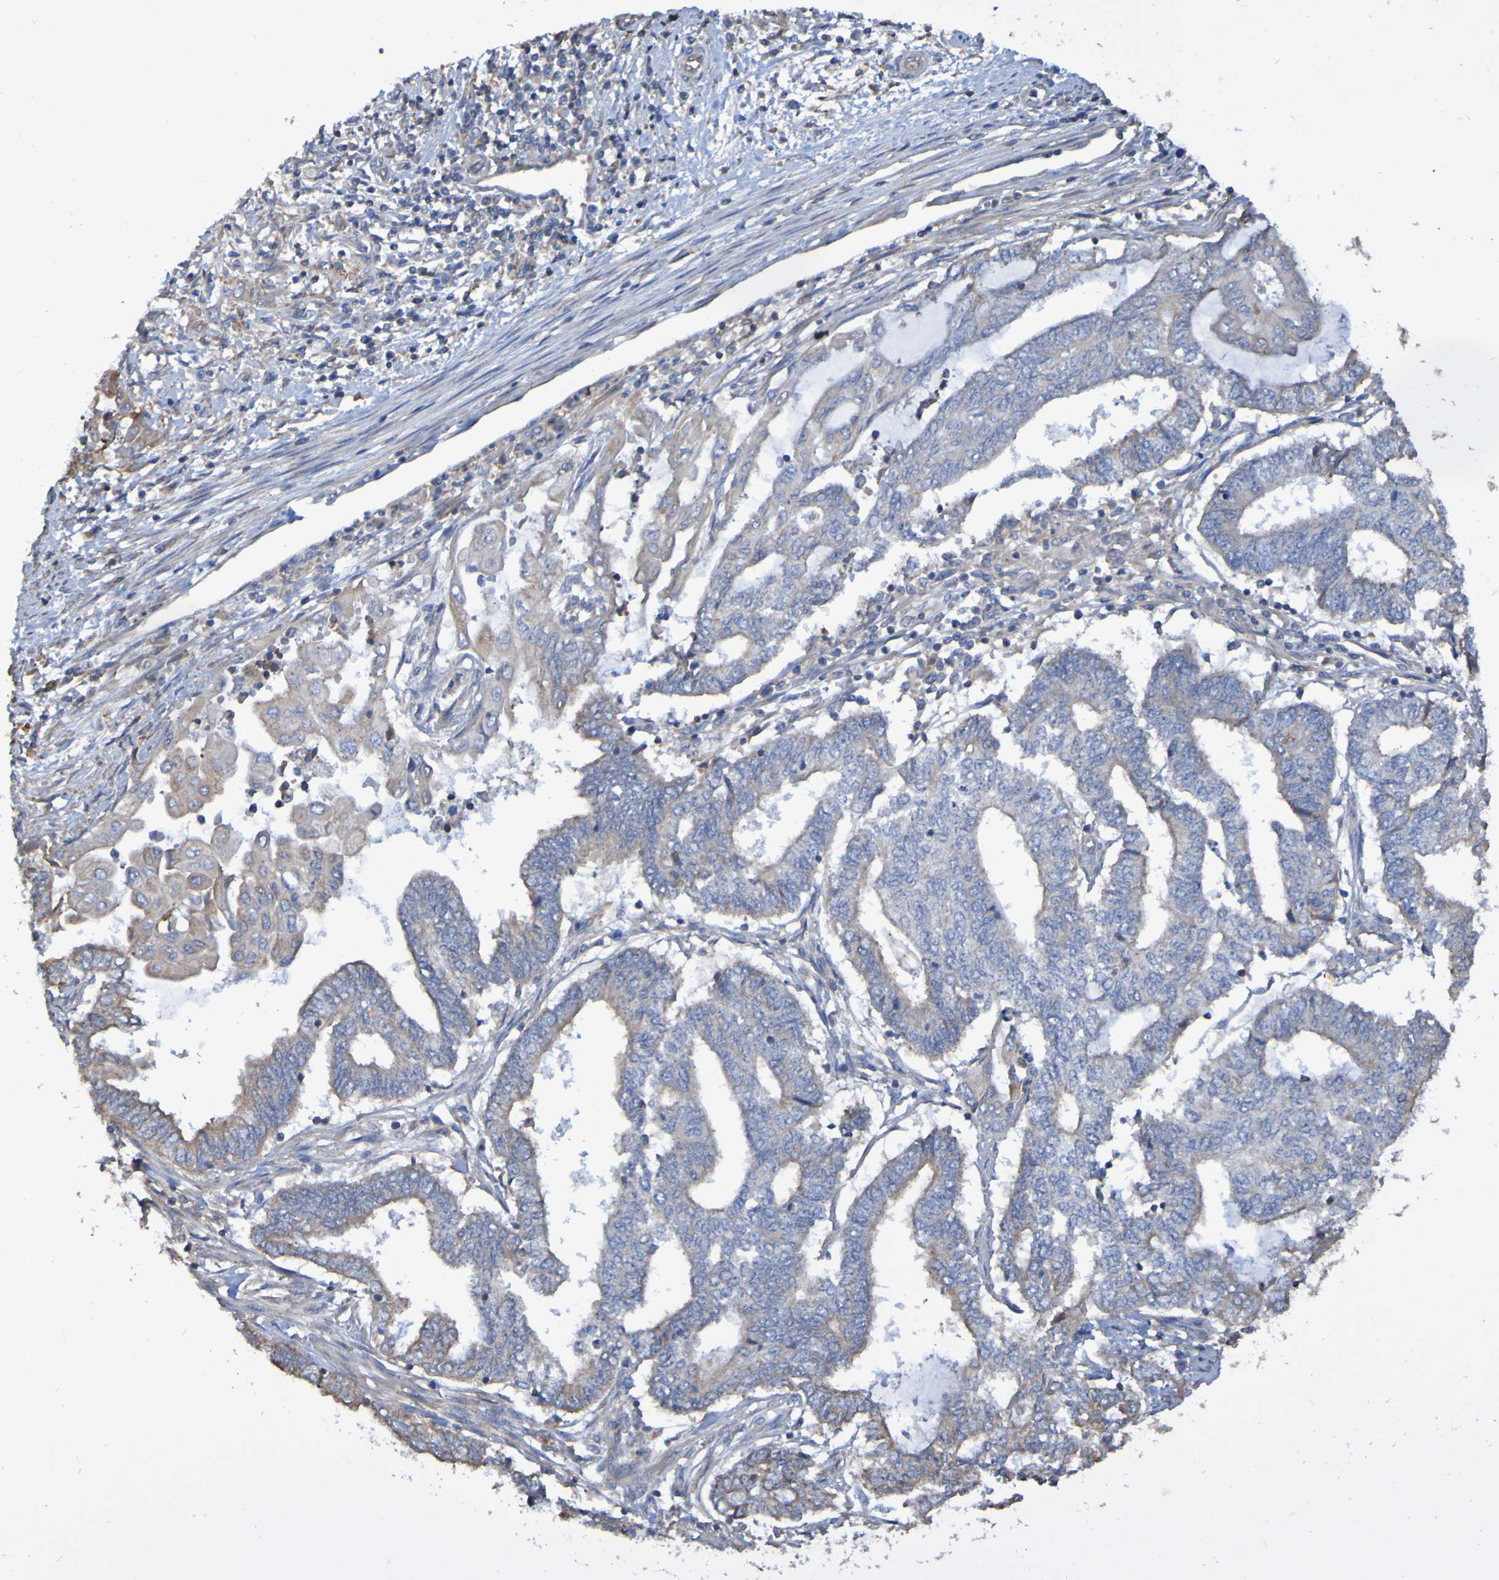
{"staining": {"intensity": "weak", "quantity": "25%-75%", "location": "cytoplasmic/membranous"}, "tissue": "endometrial cancer", "cell_type": "Tumor cells", "image_type": "cancer", "snomed": [{"axis": "morphology", "description": "Adenocarcinoma, NOS"}, {"axis": "topography", "description": "Uterus"}, {"axis": "topography", "description": "Endometrium"}], "caption": "Endometrial cancer stained with a protein marker reveals weak staining in tumor cells.", "gene": "SYNJ1", "patient": {"sex": "female", "age": 70}}